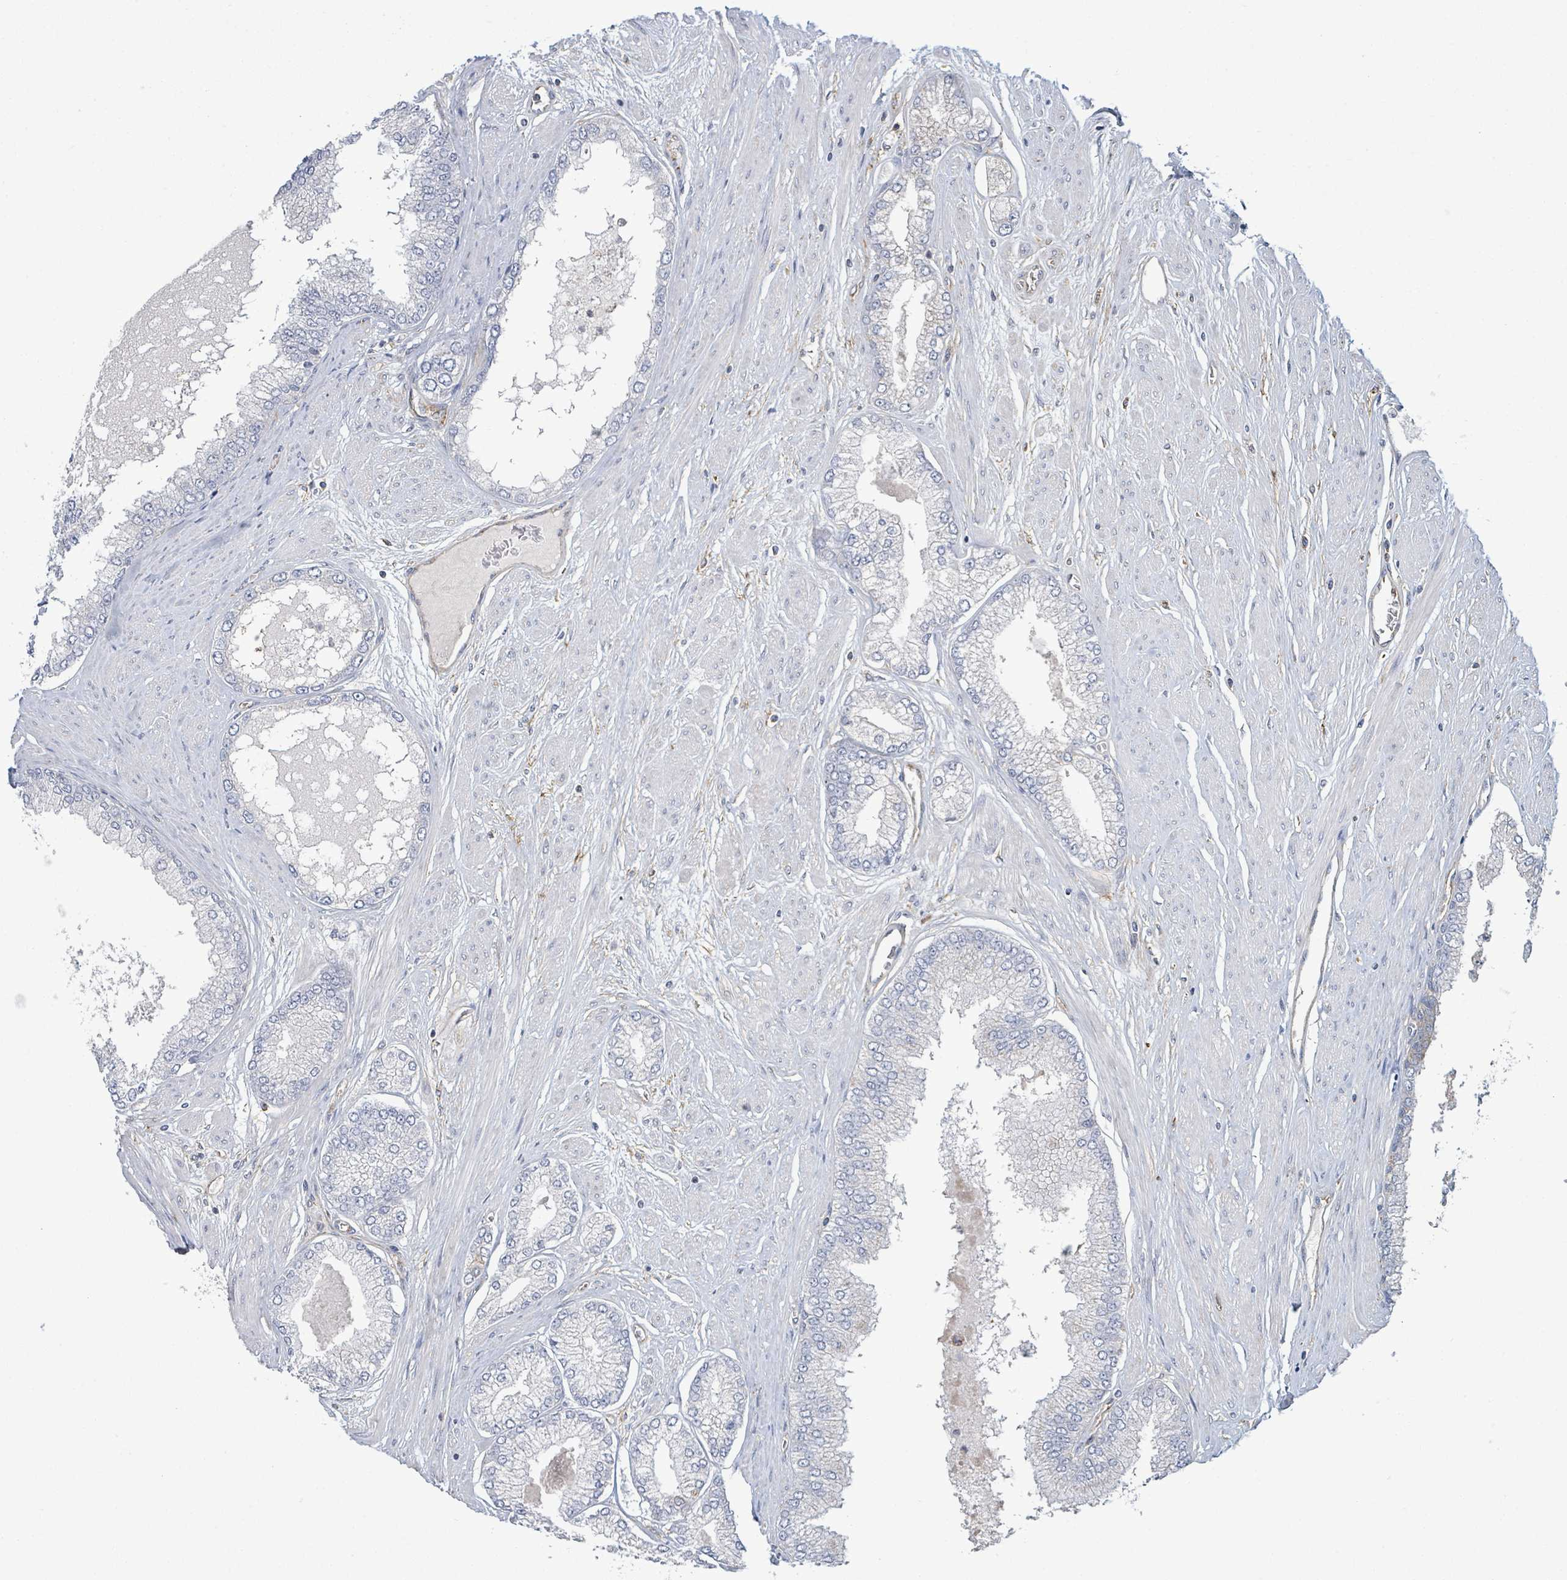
{"staining": {"intensity": "negative", "quantity": "none", "location": "none"}, "tissue": "prostate cancer", "cell_type": "Tumor cells", "image_type": "cancer", "snomed": [{"axis": "morphology", "description": "Adenocarcinoma, Low grade"}, {"axis": "topography", "description": "Prostate"}], "caption": "IHC histopathology image of neoplastic tissue: prostate low-grade adenocarcinoma stained with DAB reveals no significant protein staining in tumor cells. (DAB IHC, high magnification).", "gene": "EGFL7", "patient": {"sex": "male", "age": 55}}